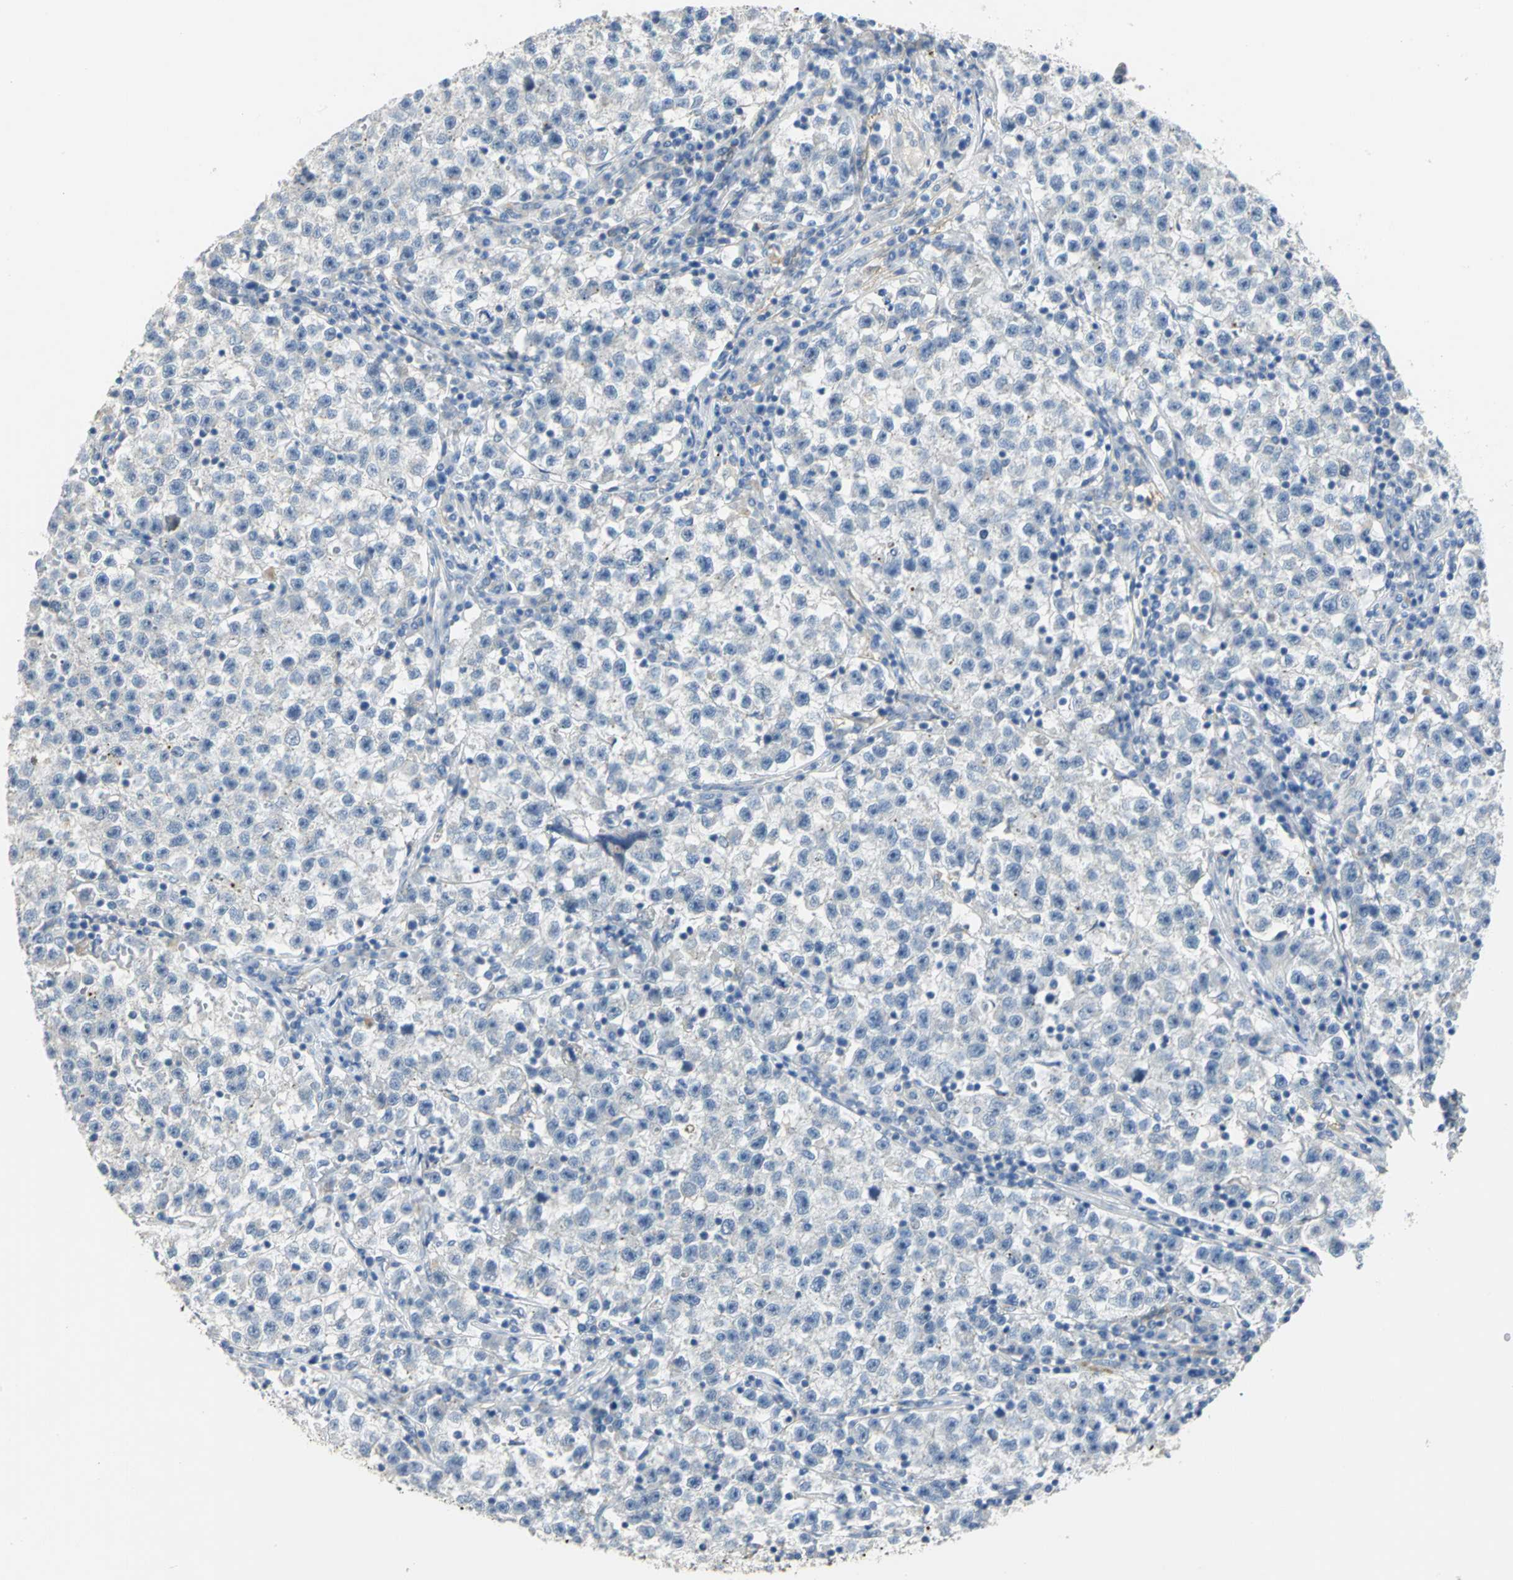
{"staining": {"intensity": "negative", "quantity": "none", "location": "none"}, "tissue": "testis cancer", "cell_type": "Tumor cells", "image_type": "cancer", "snomed": [{"axis": "morphology", "description": "Seminoma, NOS"}, {"axis": "topography", "description": "Testis"}], "caption": "A high-resolution micrograph shows immunohistochemistry staining of testis cancer (seminoma), which displays no significant positivity in tumor cells.", "gene": "IL17RB", "patient": {"sex": "male", "age": 22}}